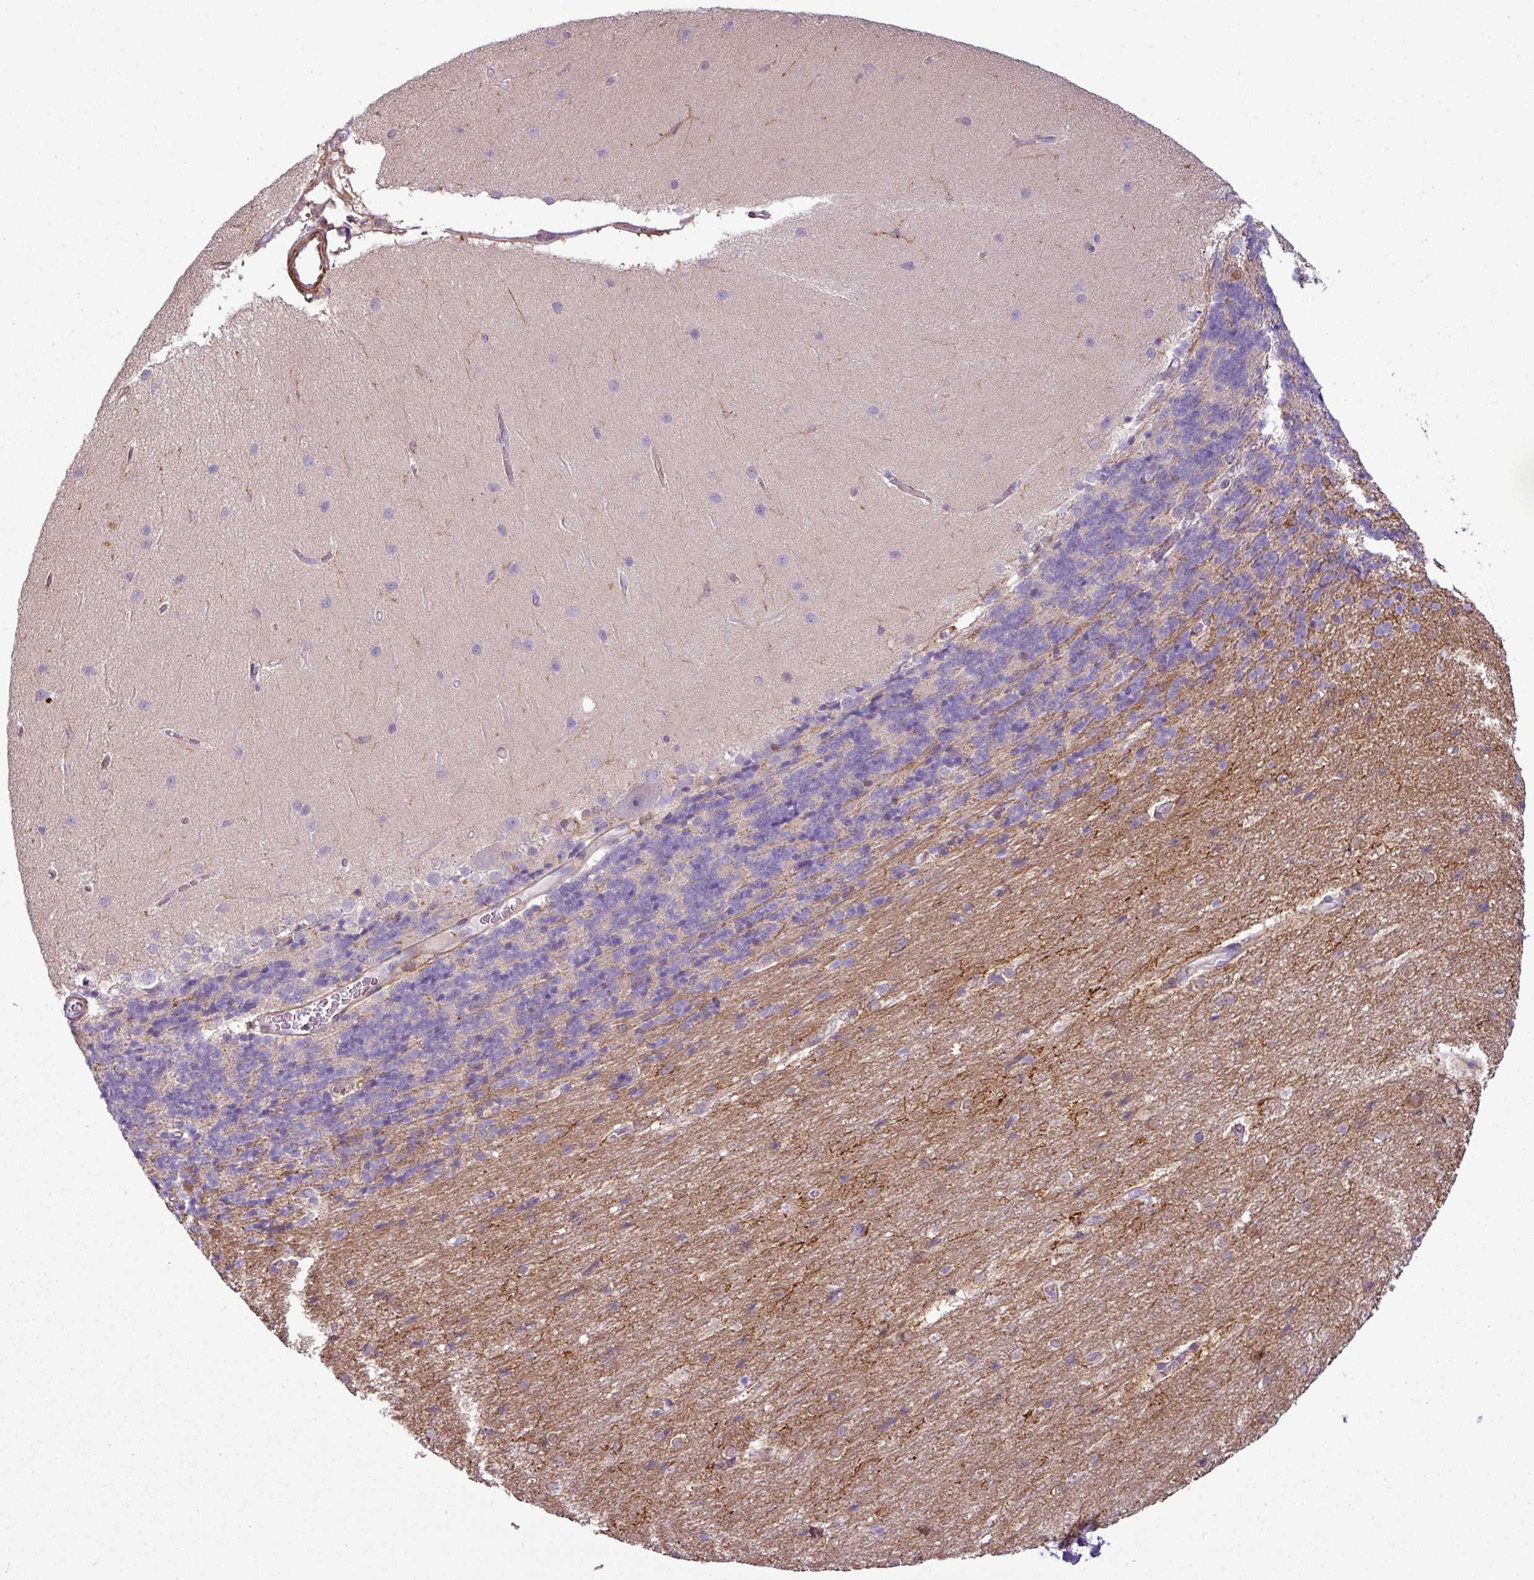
{"staining": {"intensity": "negative", "quantity": "none", "location": "none"}, "tissue": "cerebellum", "cell_type": "Cells in granular layer", "image_type": "normal", "snomed": [{"axis": "morphology", "description": "Normal tissue, NOS"}, {"axis": "topography", "description": "Cerebellum"}], "caption": "An IHC photomicrograph of unremarkable cerebellum is shown. There is no staining in cells in granular layer of cerebellum.", "gene": "COL8A1", "patient": {"sex": "female", "age": 54}}